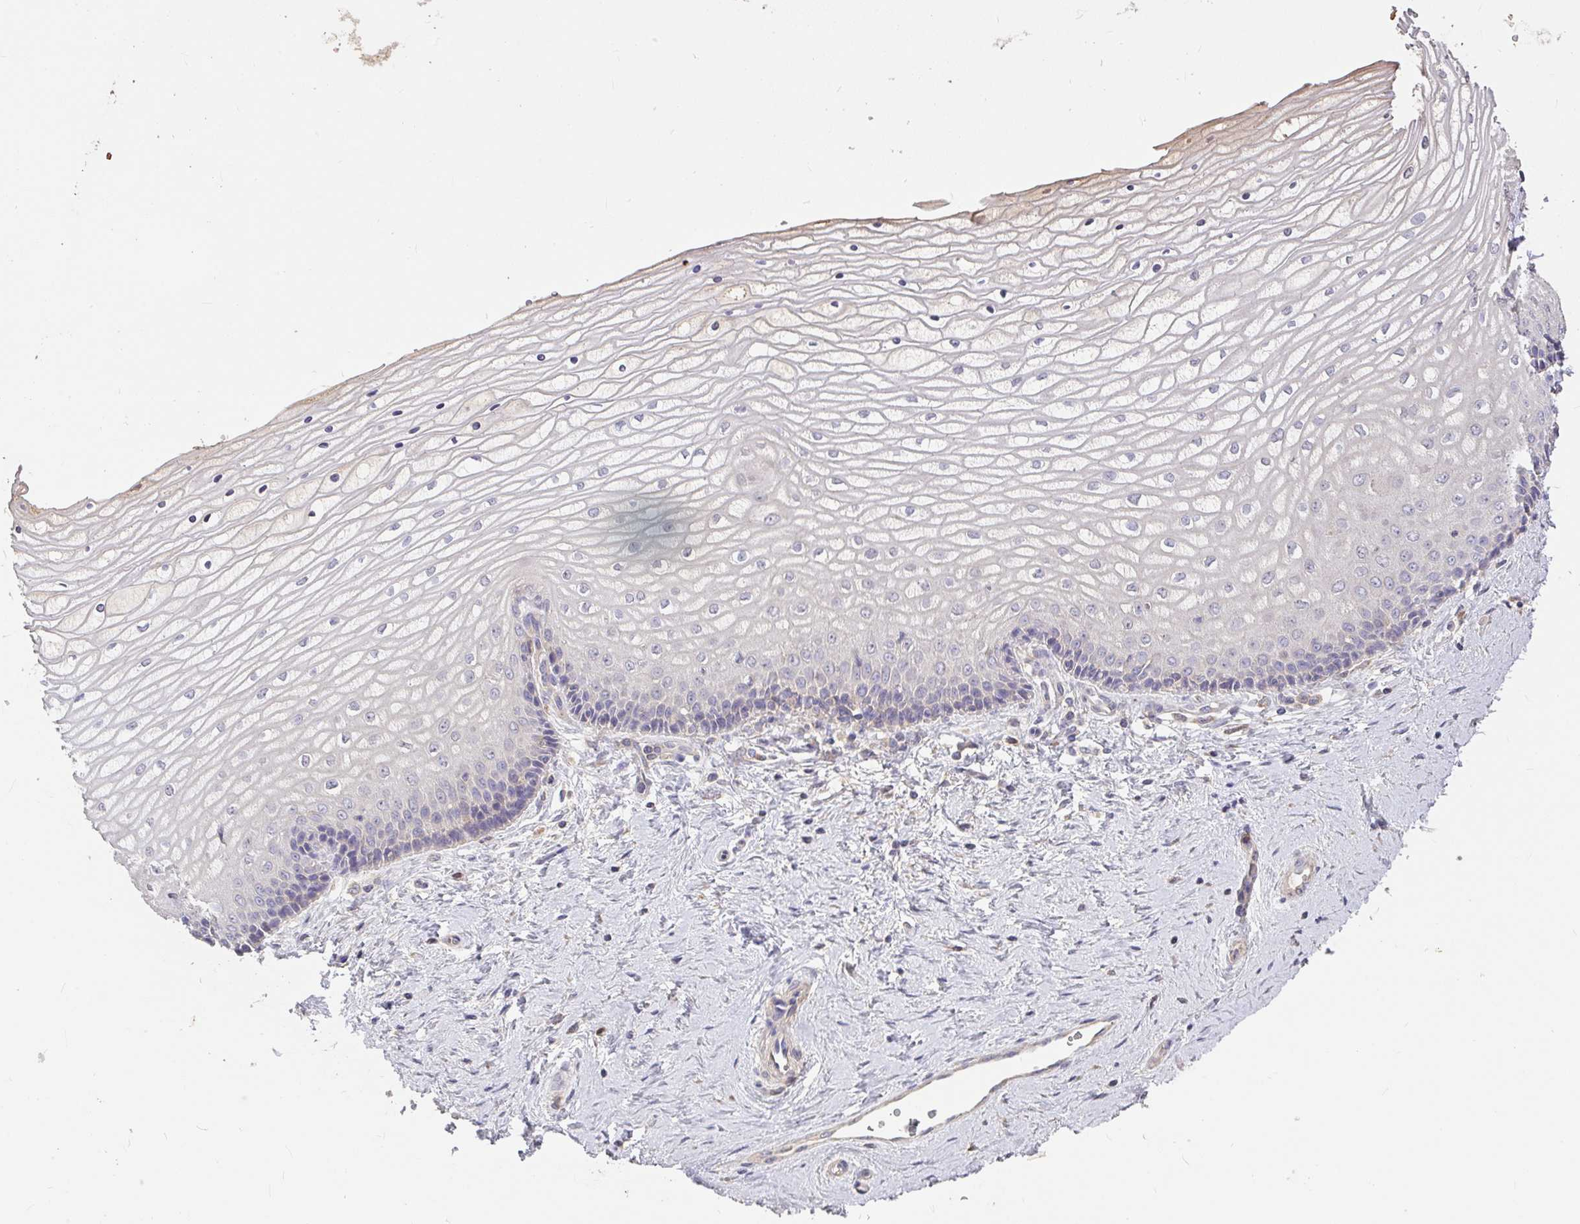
{"staining": {"intensity": "negative", "quantity": "none", "location": "none"}, "tissue": "vagina", "cell_type": "Squamous epithelial cells", "image_type": "normal", "snomed": [{"axis": "morphology", "description": "Normal tissue, NOS"}, {"axis": "topography", "description": "Vagina"}], "caption": "The image exhibits no staining of squamous epithelial cells in benign vagina.", "gene": "FCER1A", "patient": {"sex": "female", "age": 45}}